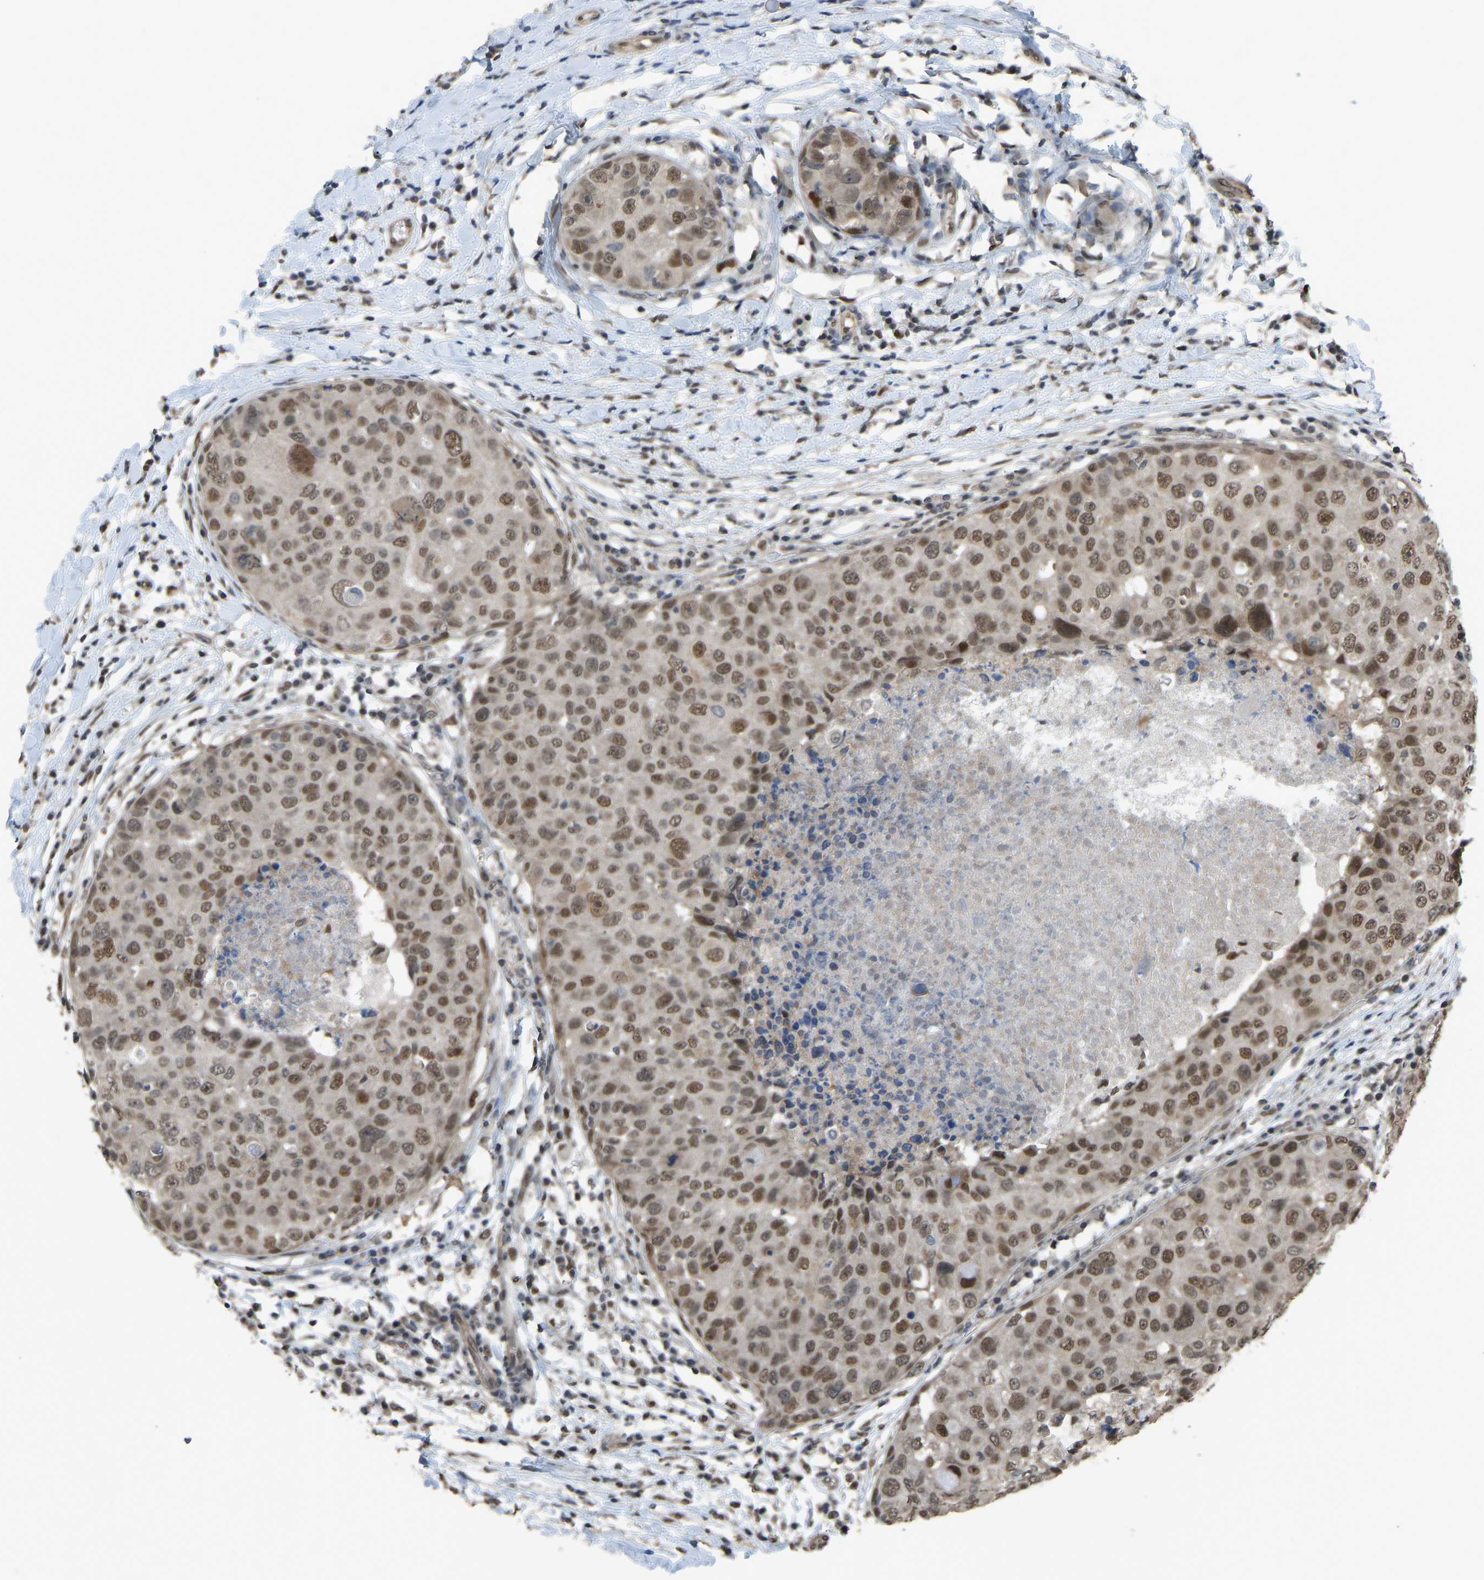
{"staining": {"intensity": "moderate", "quantity": "25%-75%", "location": "nuclear"}, "tissue": "breast cancer", "cell_type": "Tumor cells", "image_type": "cancer", "snomed": [{"axis": "morphology", "description": "Duct carcinoma"}, {"axis": "topography", "description": "Breast"}], "caption": "IHC image of neoplastic tissue: breast cancer (invasive ductal carcinoma) stained using immunohistochemistry reveals medium levels of moderate protein expression localized specifically in the nuclear of tumor cells, appearing as a nuclear brown color.", "gene": "KPNA6", "patient": {"sex": "female", "age": 27}}